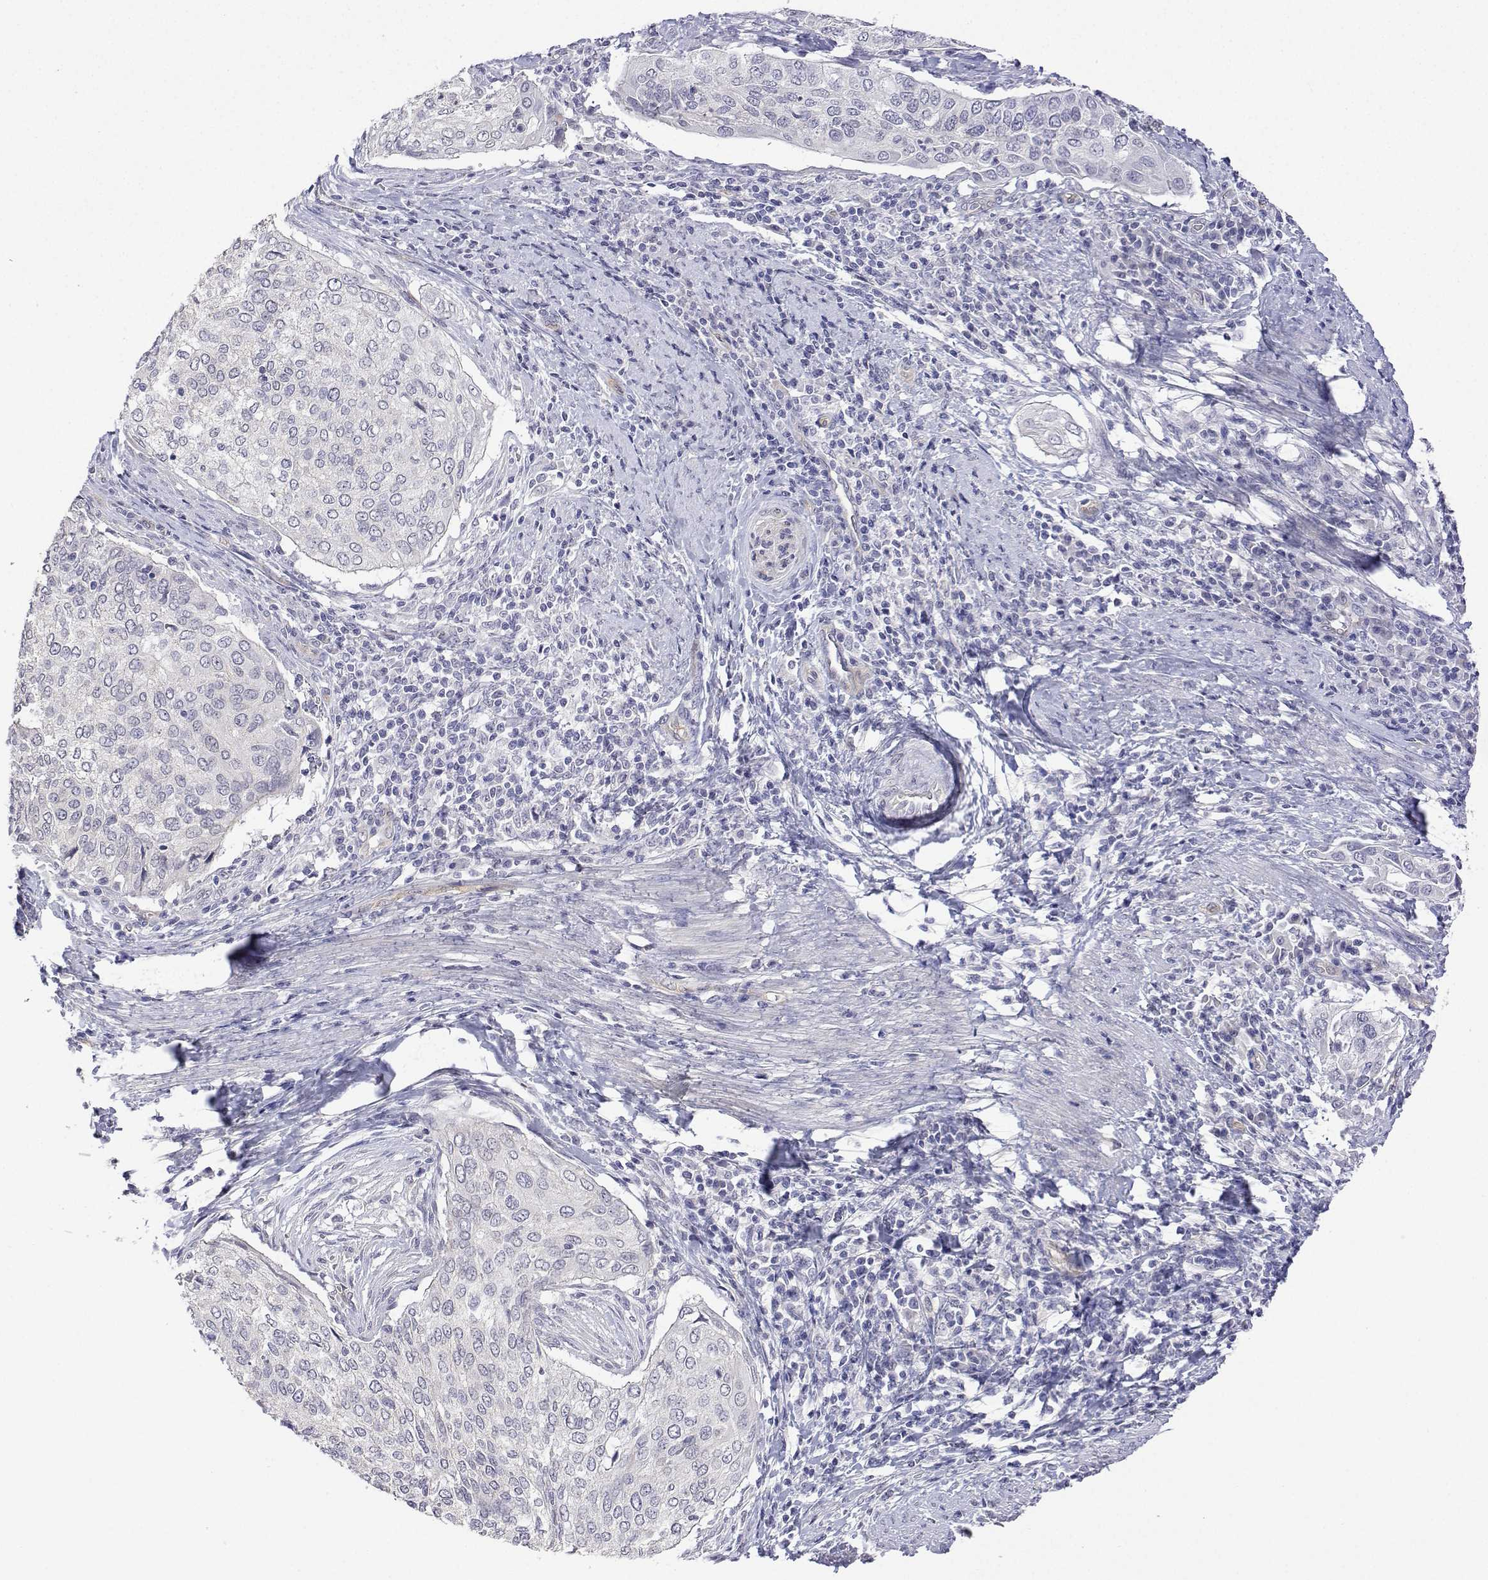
{"staining": {"intensity": "negative", "quantity": "none", "location": "none"}, "tissue": "cervical cancer", "cell_type": "Tumor cells", "image_type": "cancer", "snomed": [{"axis": "morphology", "description": "Squamous cell carcinoma, NOS"}, {"axis": "topography", "description": "Cervix"}], "caption": "This is an IHC micrograph of cervical cancer. There is no staining in tumor cells.", "gene": "PLCB1", "patient": {"sex": "female", "age": 38}}